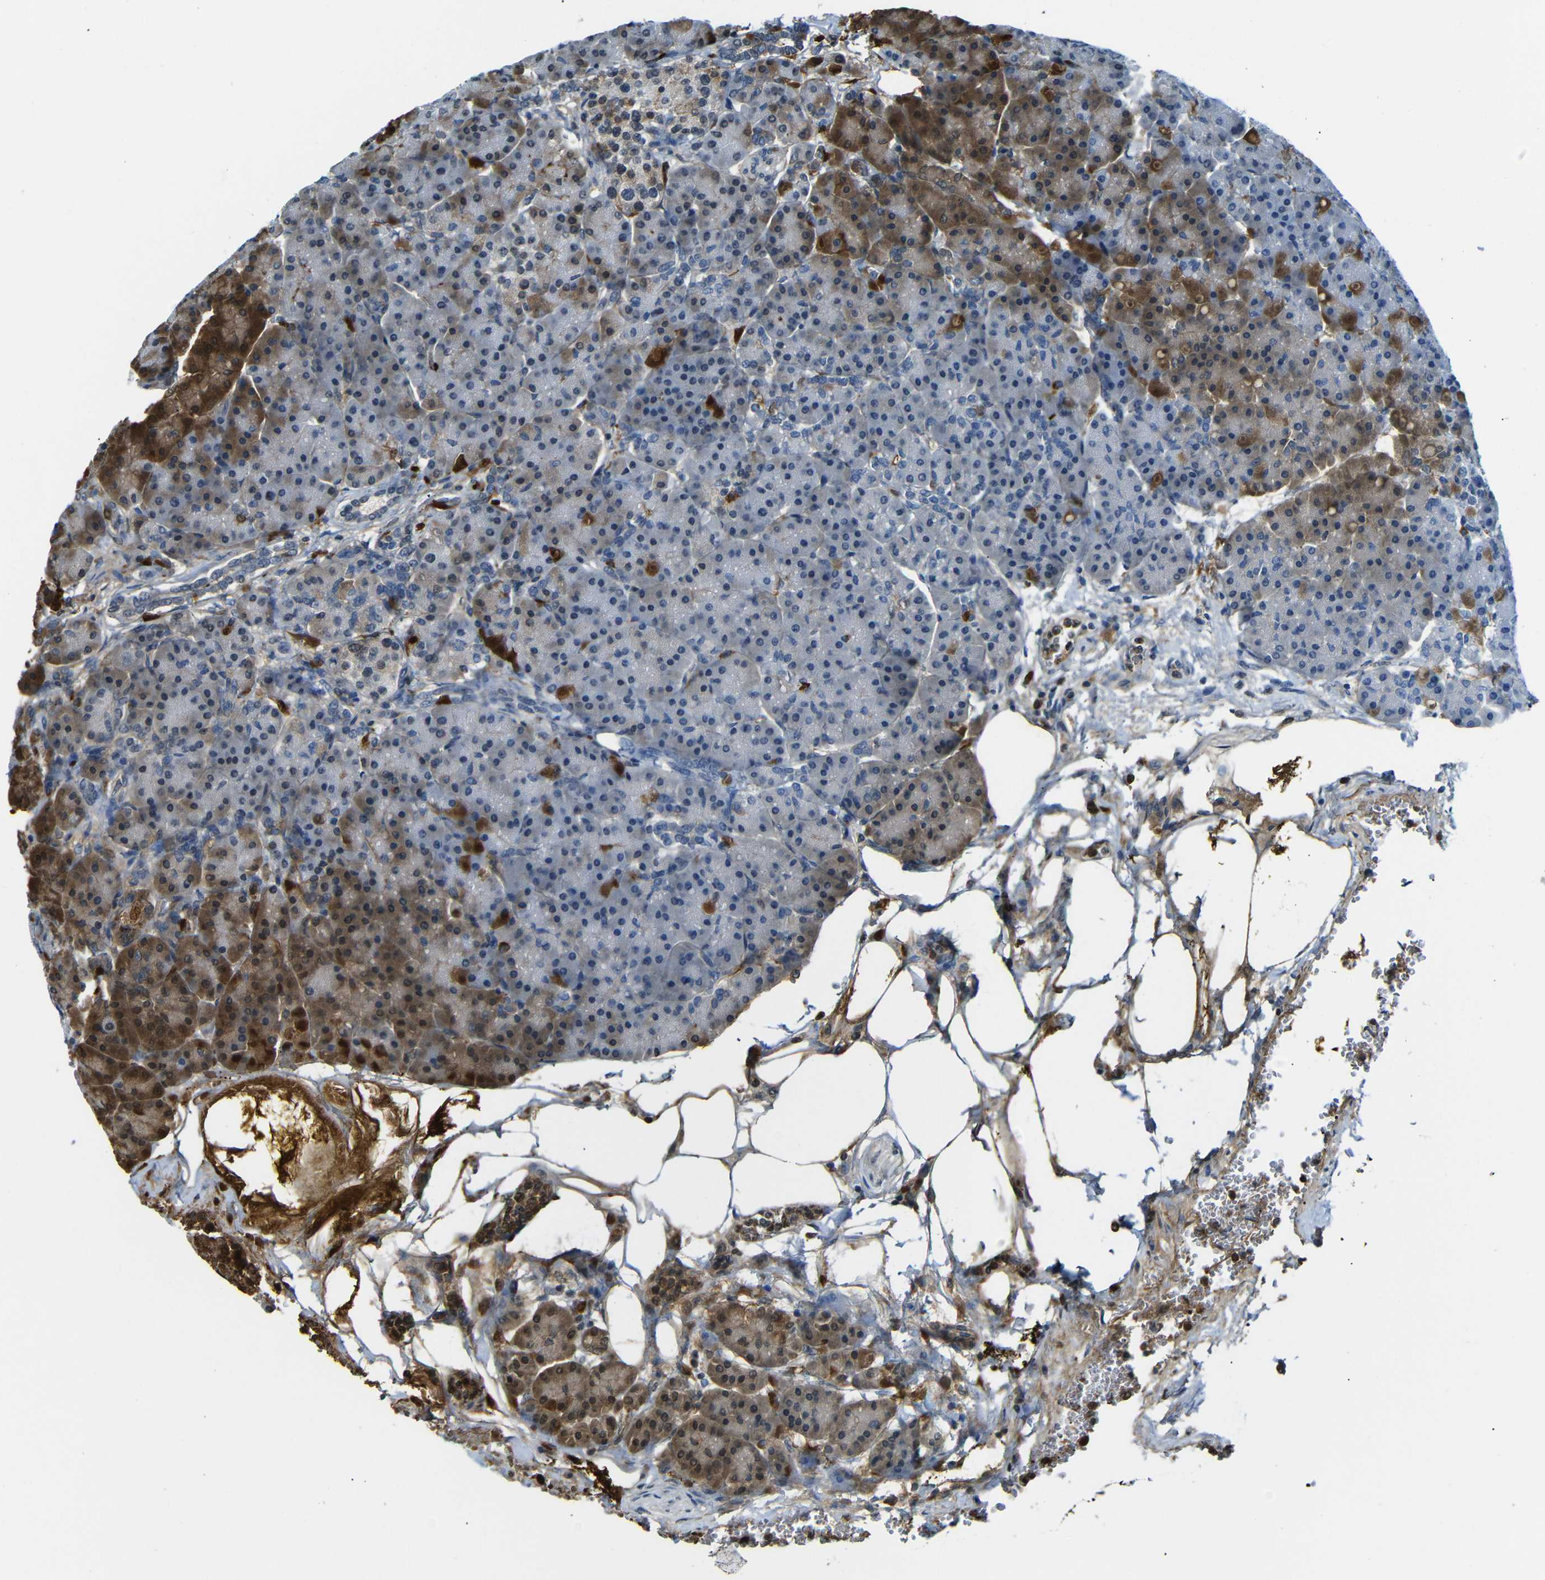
{"staining": {"intensity": "strong", "quantity": "25%-75%", "location": "cytoplasmic/membranous"}, "tissue": "pancreas", "cell_type": "Exocrine glandular cells", "image_type": "normal", "snomed": [{"axis": "morphology", "description": "Normal tissue, NOS"}, {"axis": "topography", "description": "Pancreas"}], "caption": "A high amount of strong cytoplasmic/membranous staining is present in approximately 25%-75% of exocrine glandular cells in unremarkable pancreas.", "gene": "SERPINA1", "patient": {"sex": "female", "age": 70}}